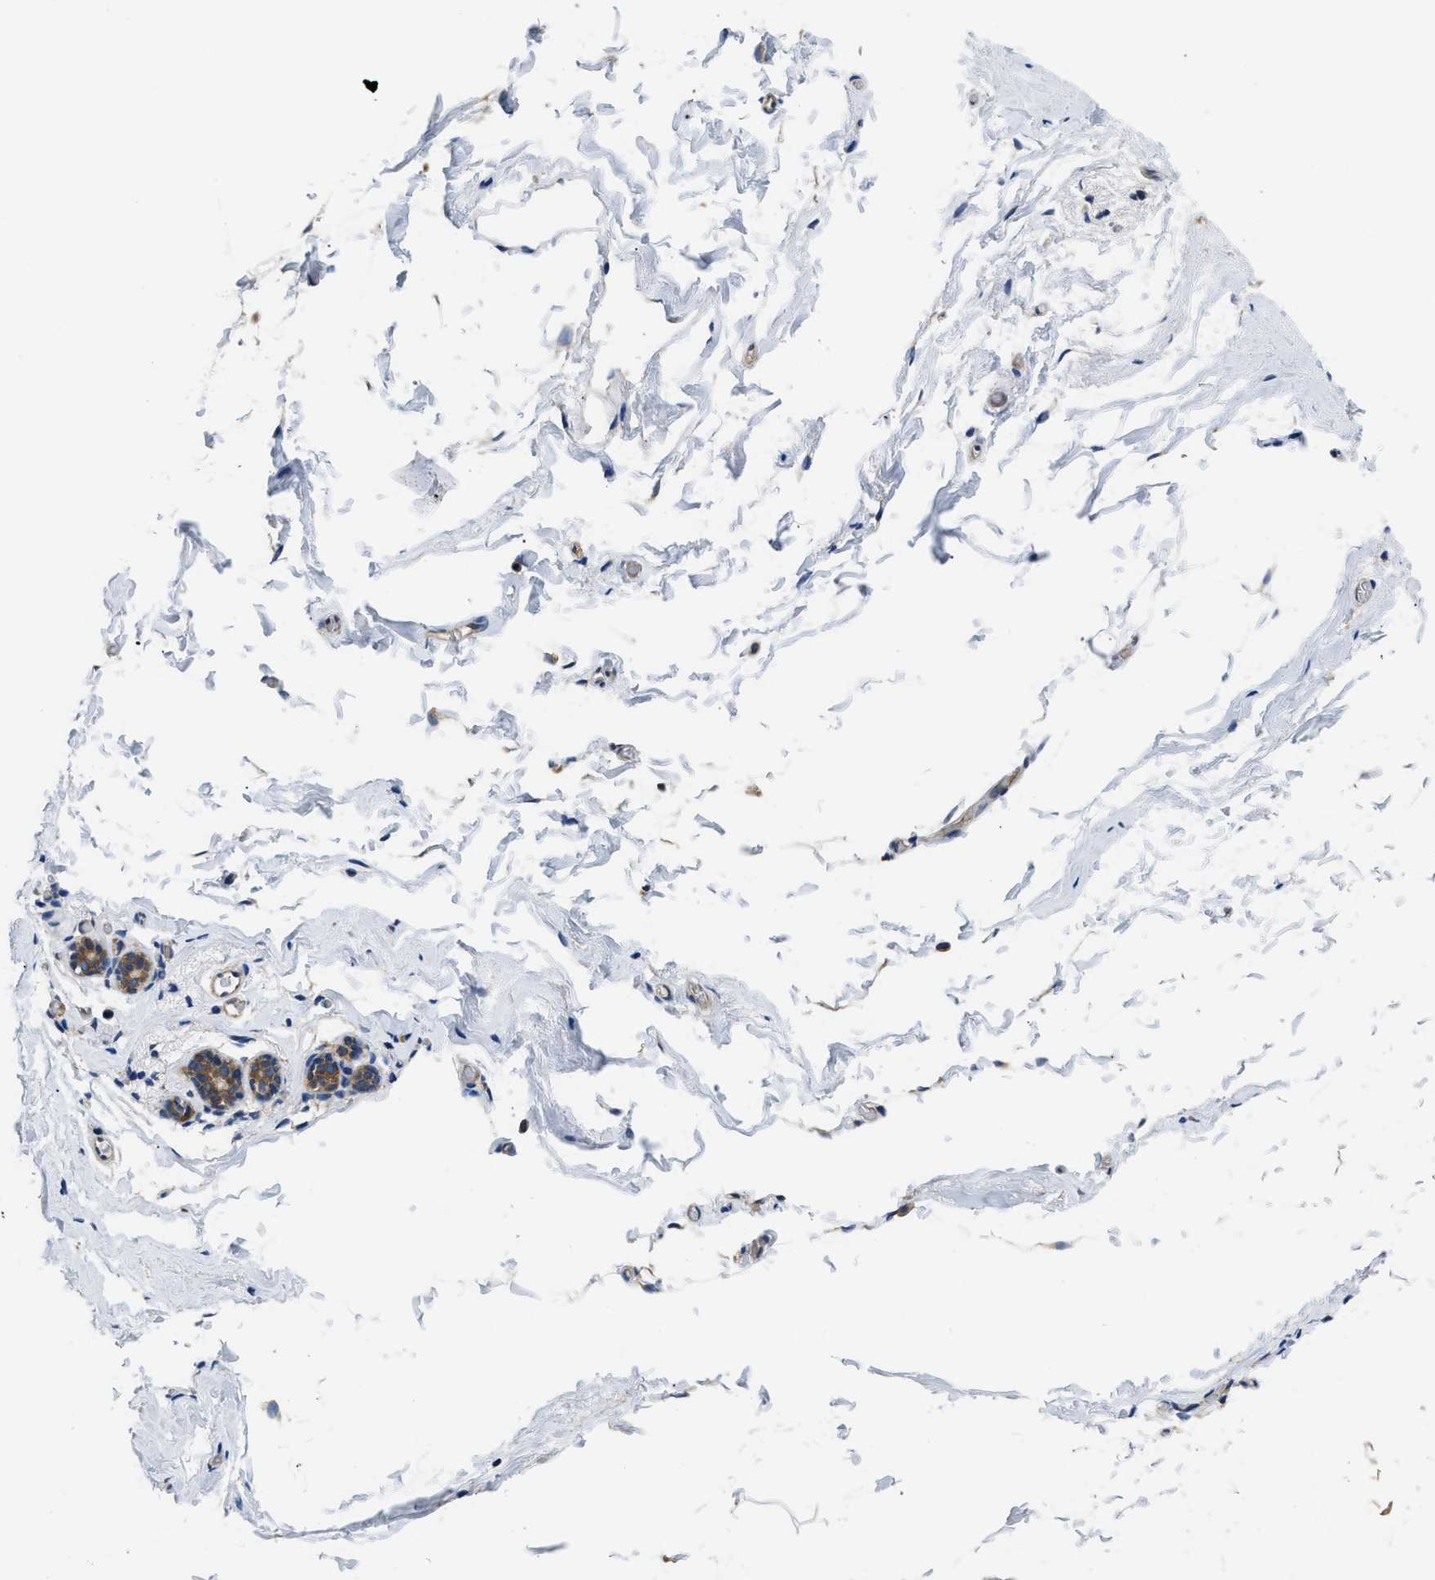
{"staining": {"intensity": "negative", "quantity": "none", "location": "none"}, "tissue": "breast", "cell_type": "Adipocytes", "image_type": "normal", "snomed": [{"axis": "morphology", "description": "Normal tissue, NOS"}, {"axis": "topography", "description": "Breast"}], "caption": "This is a image of immunohistochemistry staining of unremarkable breast, which shows no expression in adipocytes.", "gene": "PKM", "patient": {"sex": "female", "age": 62}}